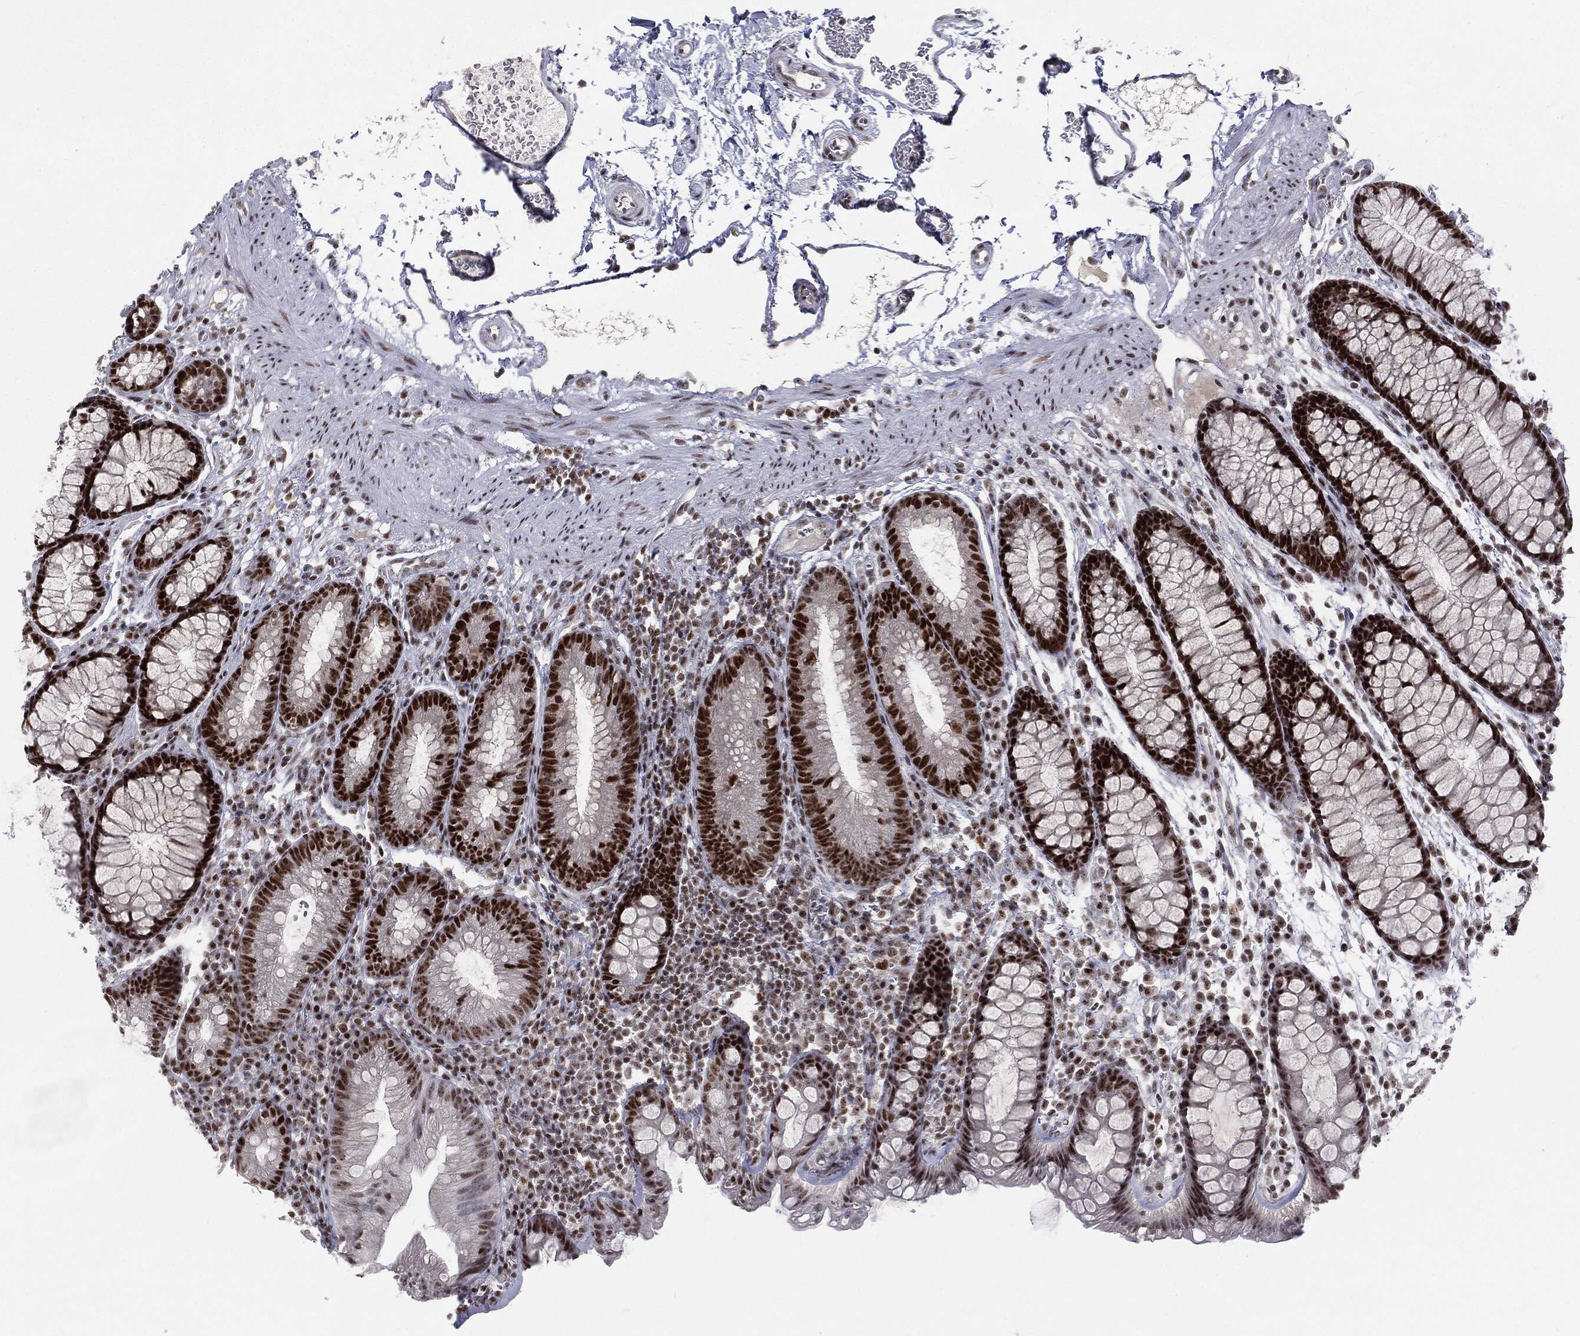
{"staining": {"intensity": "negative", "quantity": "none", "location": "none"}, "tissue": "colon", "cell_type": "Endothelial cells", "image_type": "normal", "snomed": [{"axis": "morphology", "description": "Normal tissue, NOS"}, {"axis": "topography", "description": "Colon"}], "caption": "Photomicrograph shows no protein positivity in endothelial cells of benign colon. (DAB immunohistochemistry (IHC) visualized using brightfield microscopy, high magnification).", "gene": "MDC1", "patient": {"sex": "male", "age": 76}}